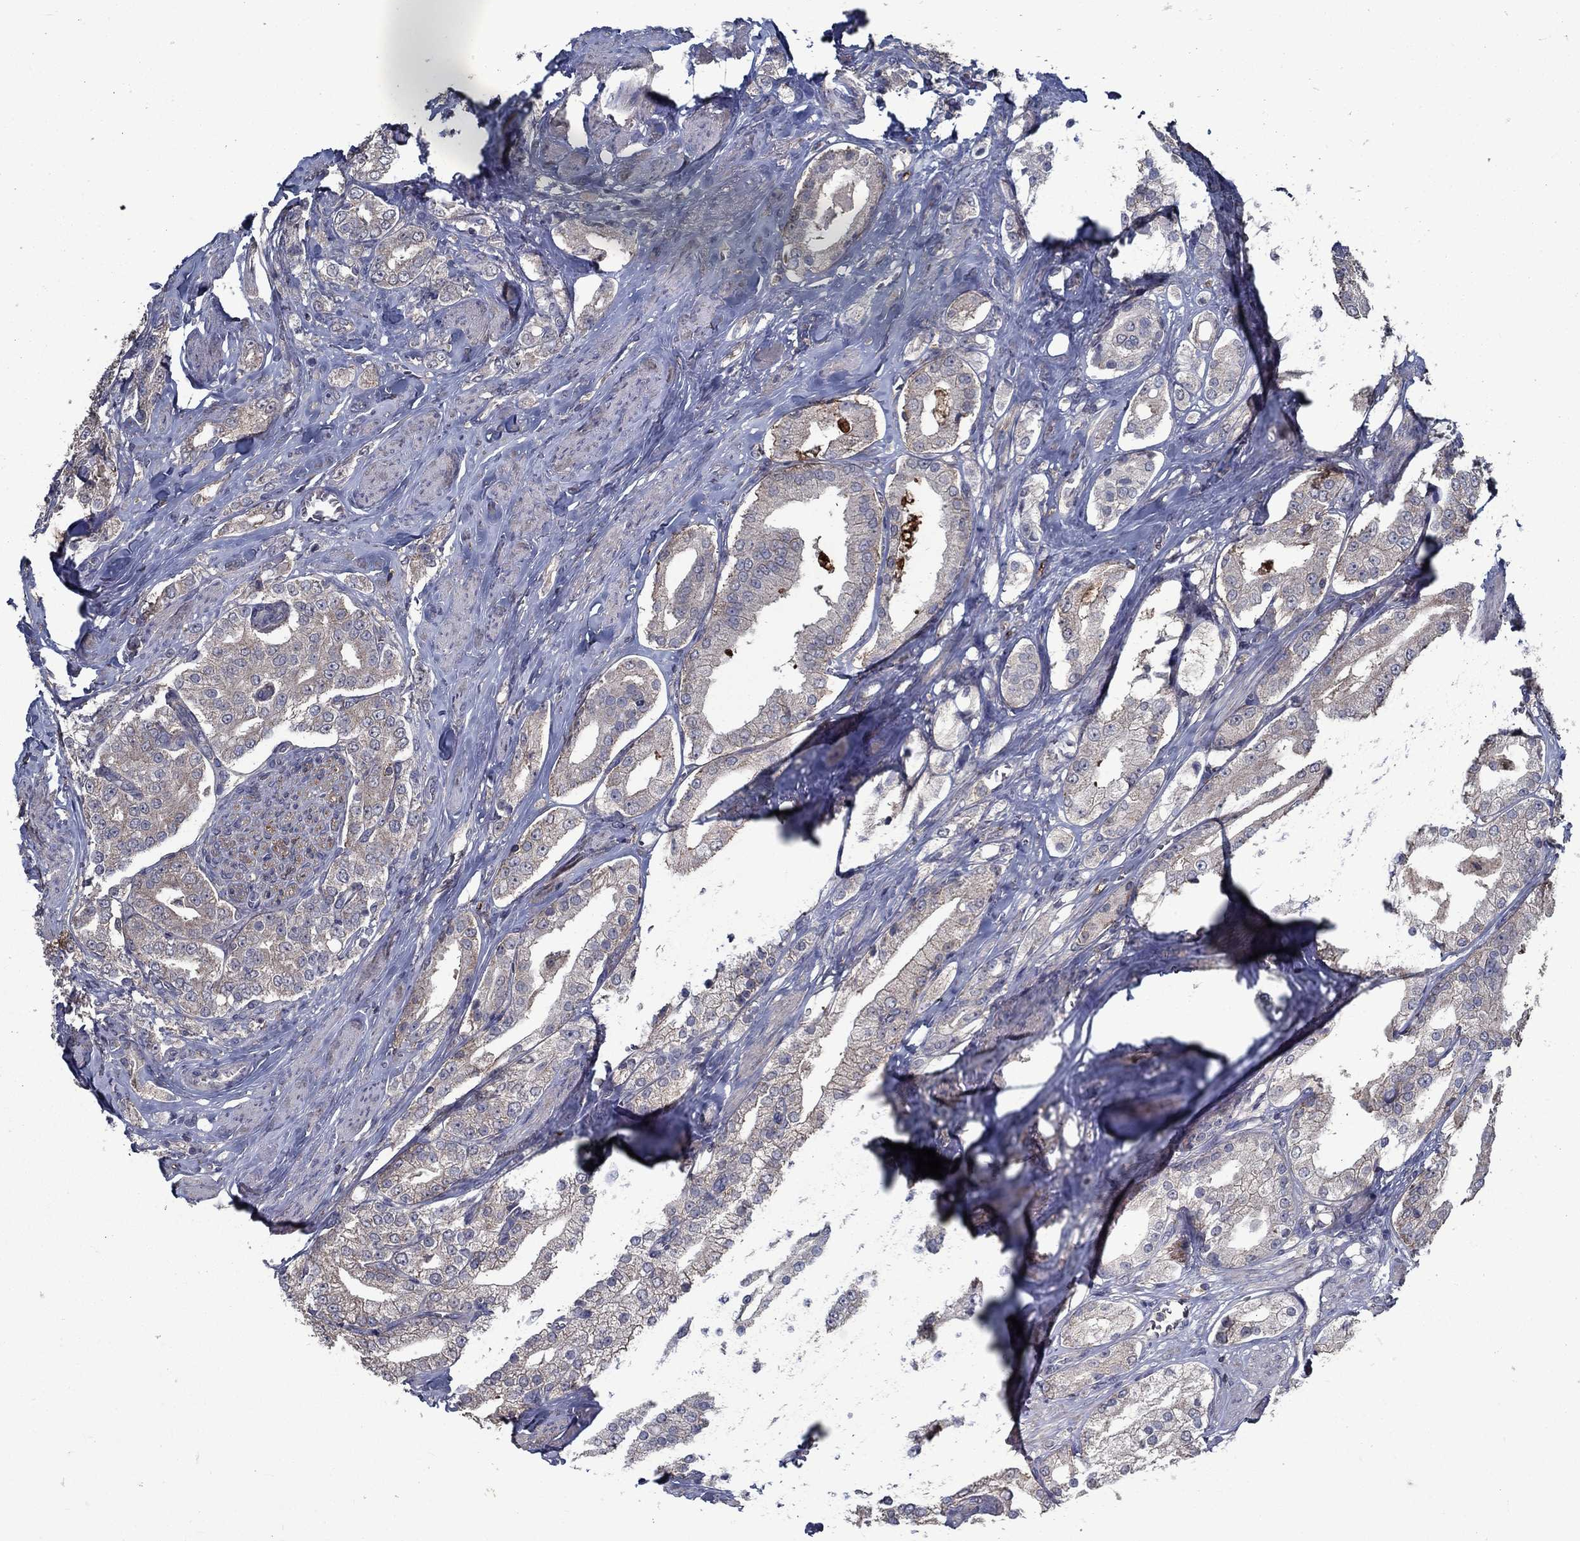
{"staining": {"intensity": "weak", "quantity": "<25%", "location": "cytoplasmic/membranous"}, "tissue": "prostate cancer", "cell_type": "Tumor cells", "image_type": "cancer", "snomed": [{"axis": "morphology", "description": "Adenocarcinoma, NOS"}, {"axis": "topography", "description": "Prostate and seminal vesicle, NOS"}, {"axis": "topography", "description": "Prostate"}], "caption": "Micrograph shows no protein staining in tumor cells of prostate cancer tissue.", "gene": "SLC44A1", "patient": {"sex": "male", "age": 67}}